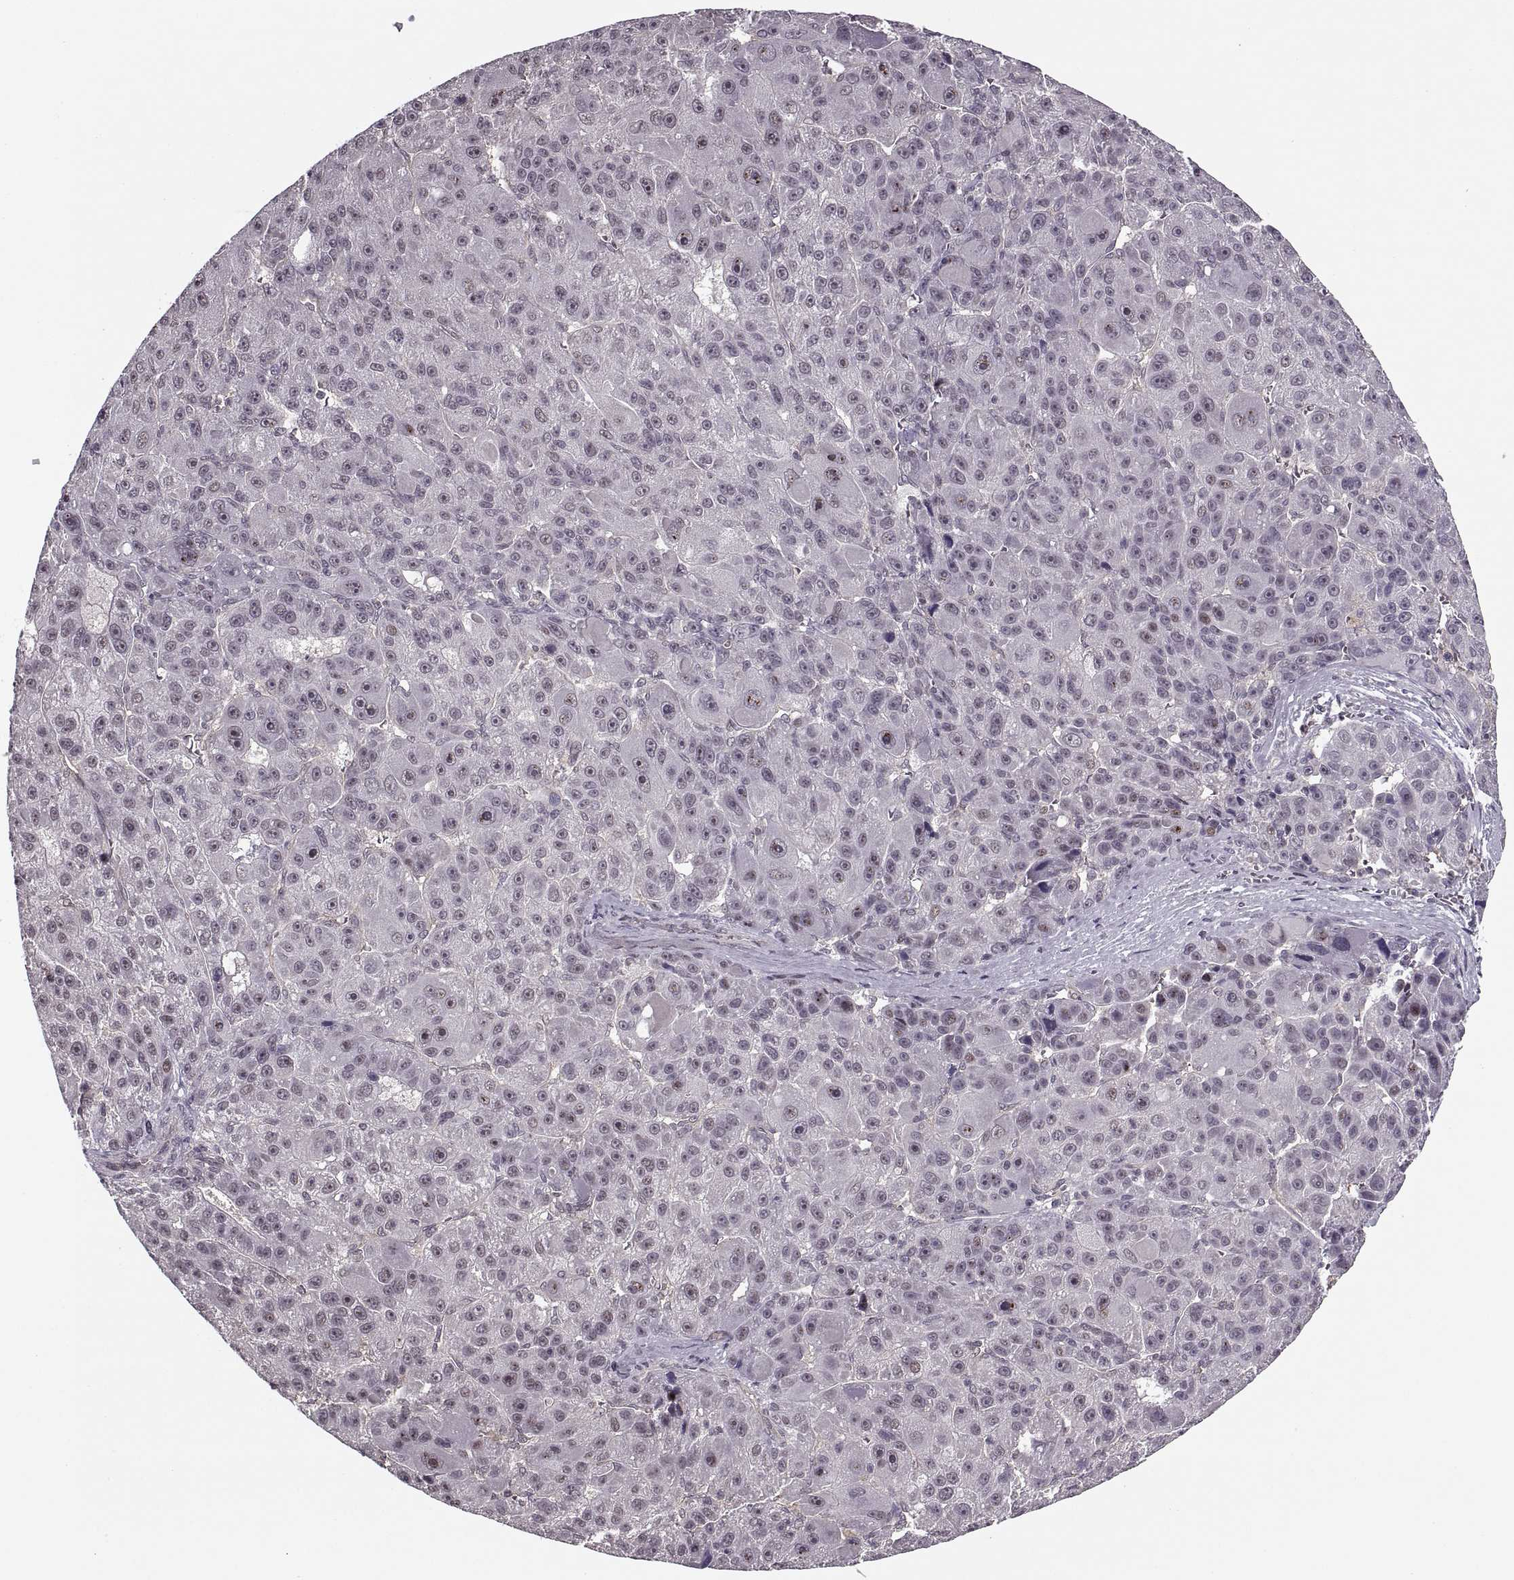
{"staining": {"intensity": "negative", "quantity": "none", "location": "none"}, "tissue": "liver cancer", "cell_type": "Tumor cells", "image_type": "cancer", "snomed": [{"axis": "morphology", "description": "Carcinoma, Hepatocellular, NOS"}, {"axis": "topography", "description": "Liver"}], "caption": "The immunohistochemistry micrograph has no significant staining in tumor cells of hepatocellular carcinoma (liver) tissue.", "gene": "LUZP2", "patient": {"sex": "male", "age": 76}}